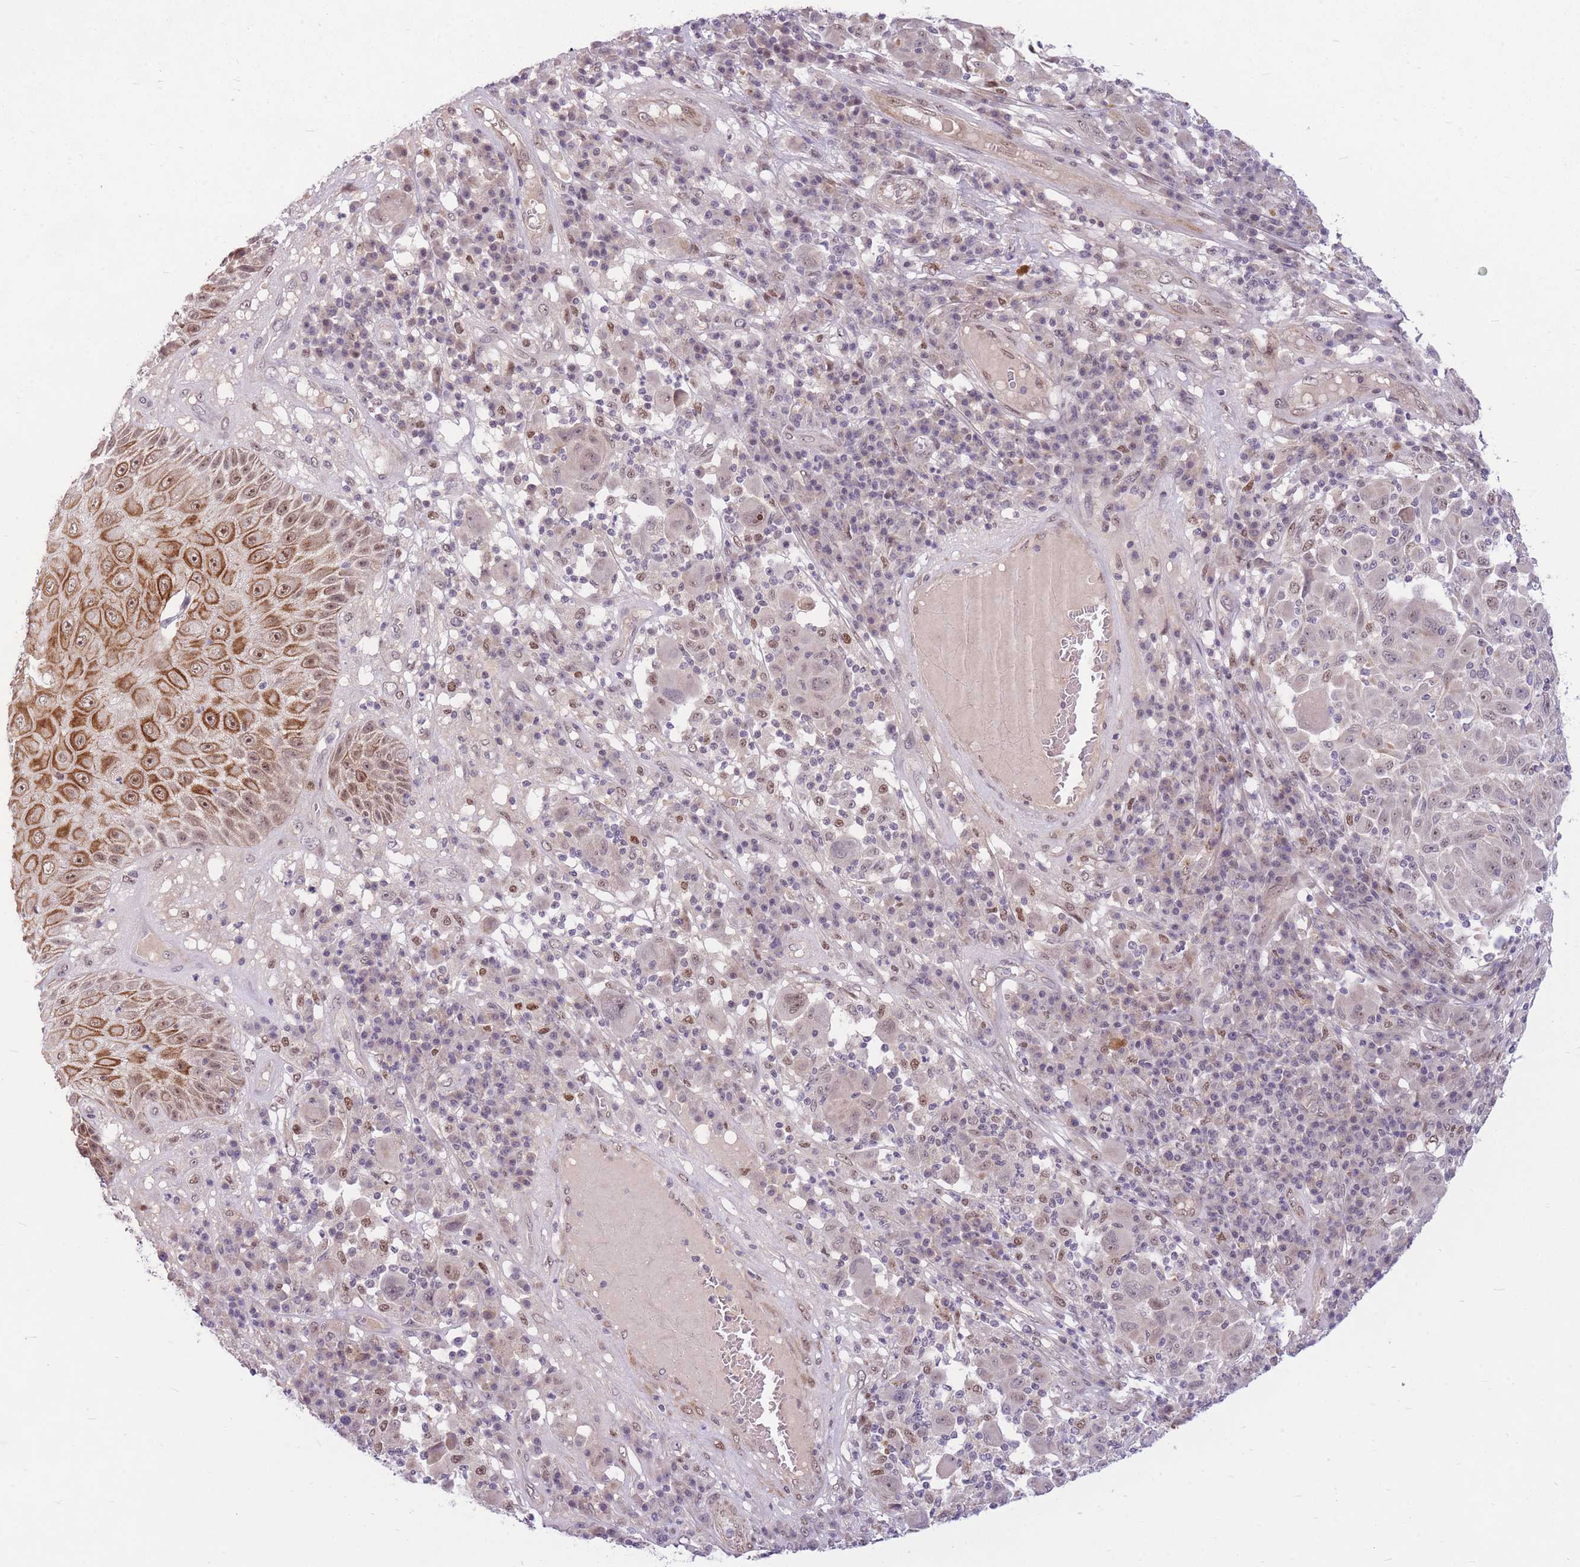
{"staining": {"intensity": "negative", "quantity": "none", "location": "none"}, "tissue": "melanoma", "cell_type": "Tumor cells", "image_type": "cancer", "snomed": [{"axis": "morphology", "description": "Malignant melanoma, NOS"}, {"axis": "topography", "description": "Skin"}], "caption": "Immunohistochemistry (IHC) of melanoma displays no expression in tumor cells.", "gene": "ERCC2", "patient": {"sex": "male", "age": 53}}